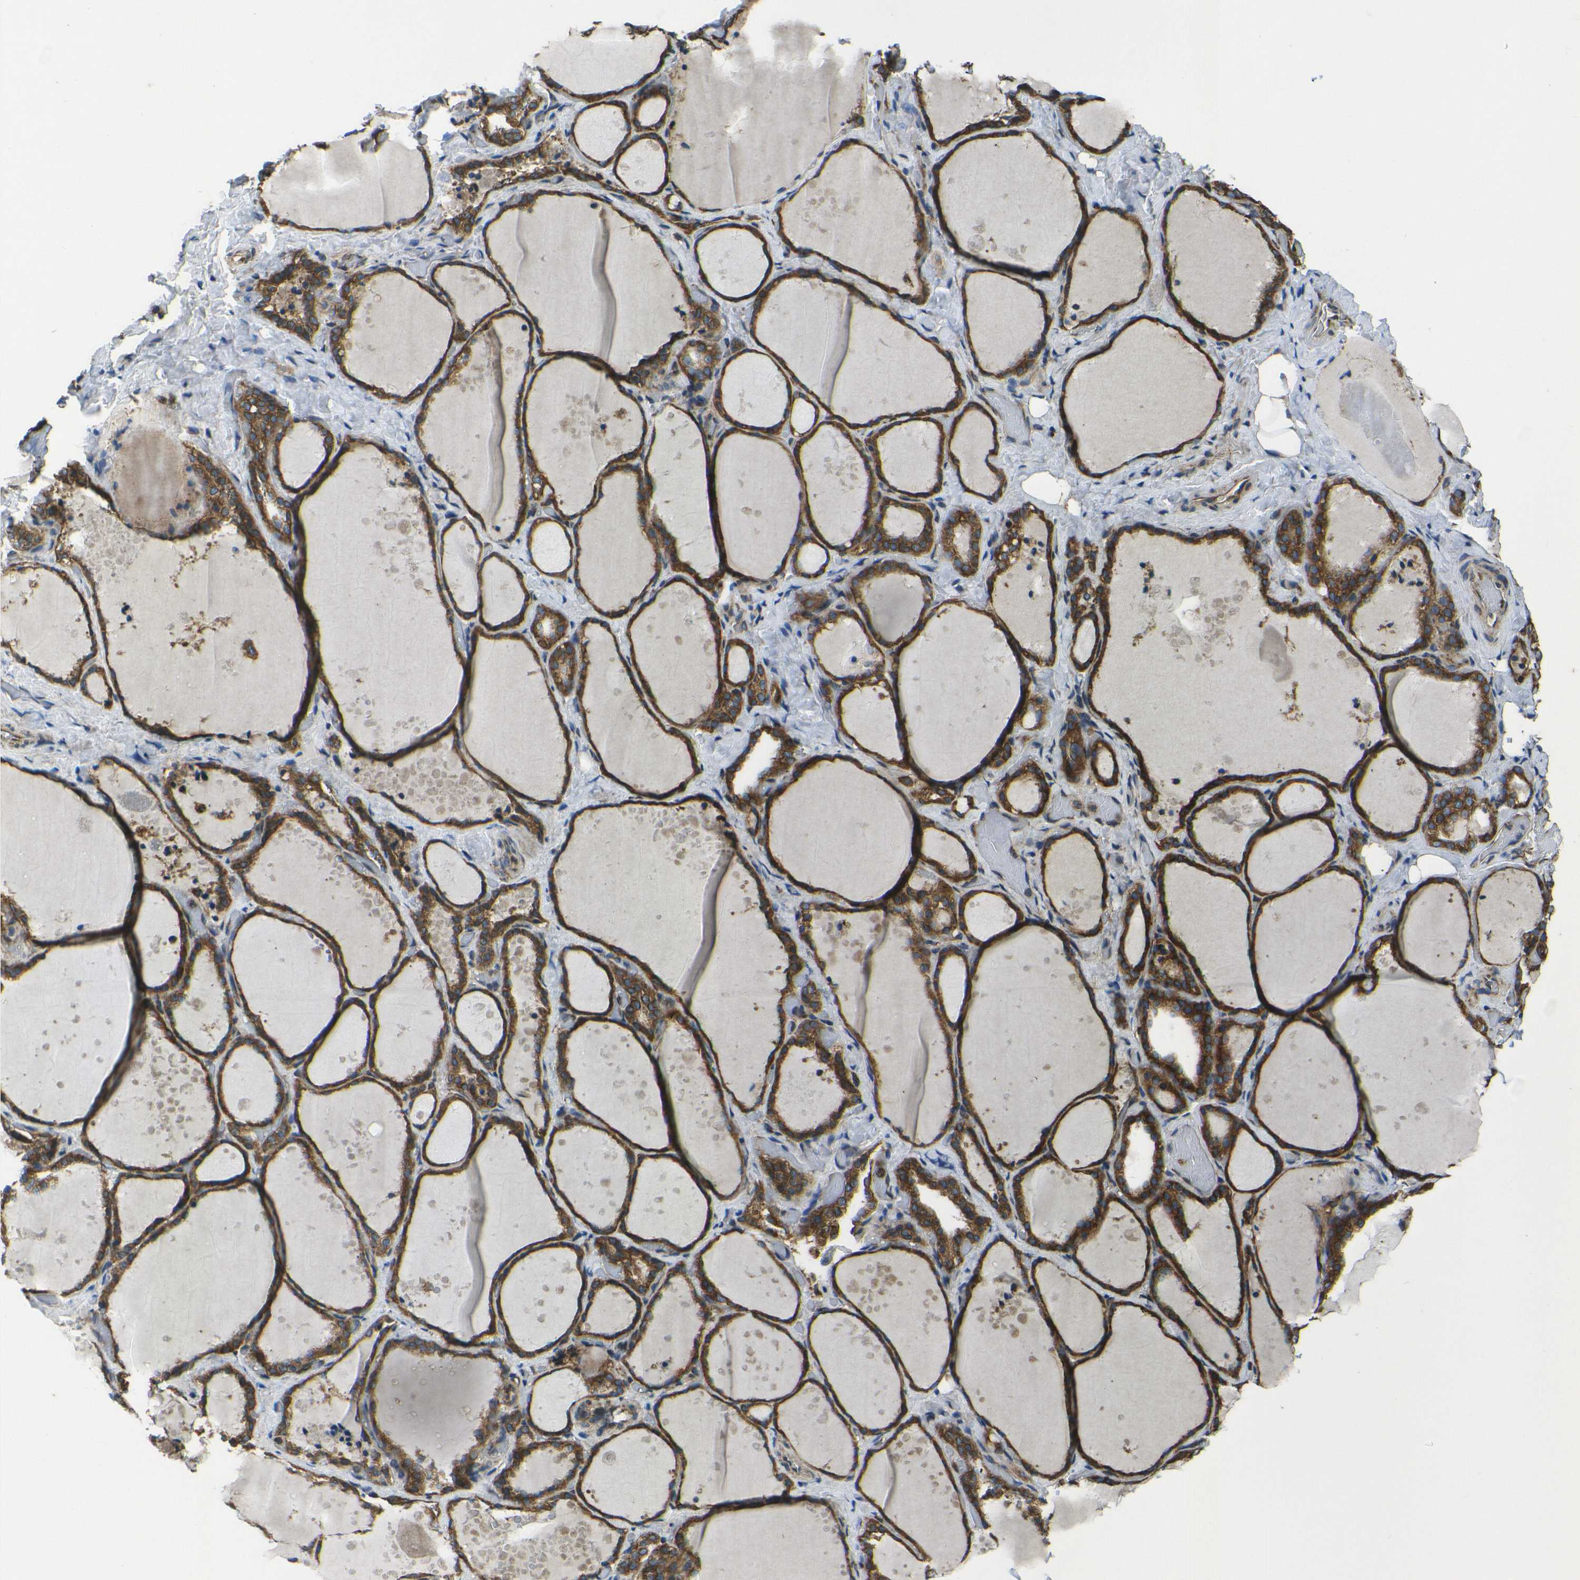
{"staining": {"intensity": "strong", "quantity": ">75%", "location": "cytoplasmic/membranous"}, "tissue": "thyroid gland", "cell_type": "Glandular cells", "image_type": "normal", "snomed": [{"axis": "morphology", "description": "Normal tissue, NOS"}, {"axis": "topography", "description": "Thyroid gland"}], "caption": "An immunohistochemistry (IHC) micrograph of benign tissue is shown. Protein staining in brown labels strong cytoplasmic/membranous positivity in thyroid gland within glandular cells.", "gene": "RPSA", "patient": {"sex": "female", "age": 44}}